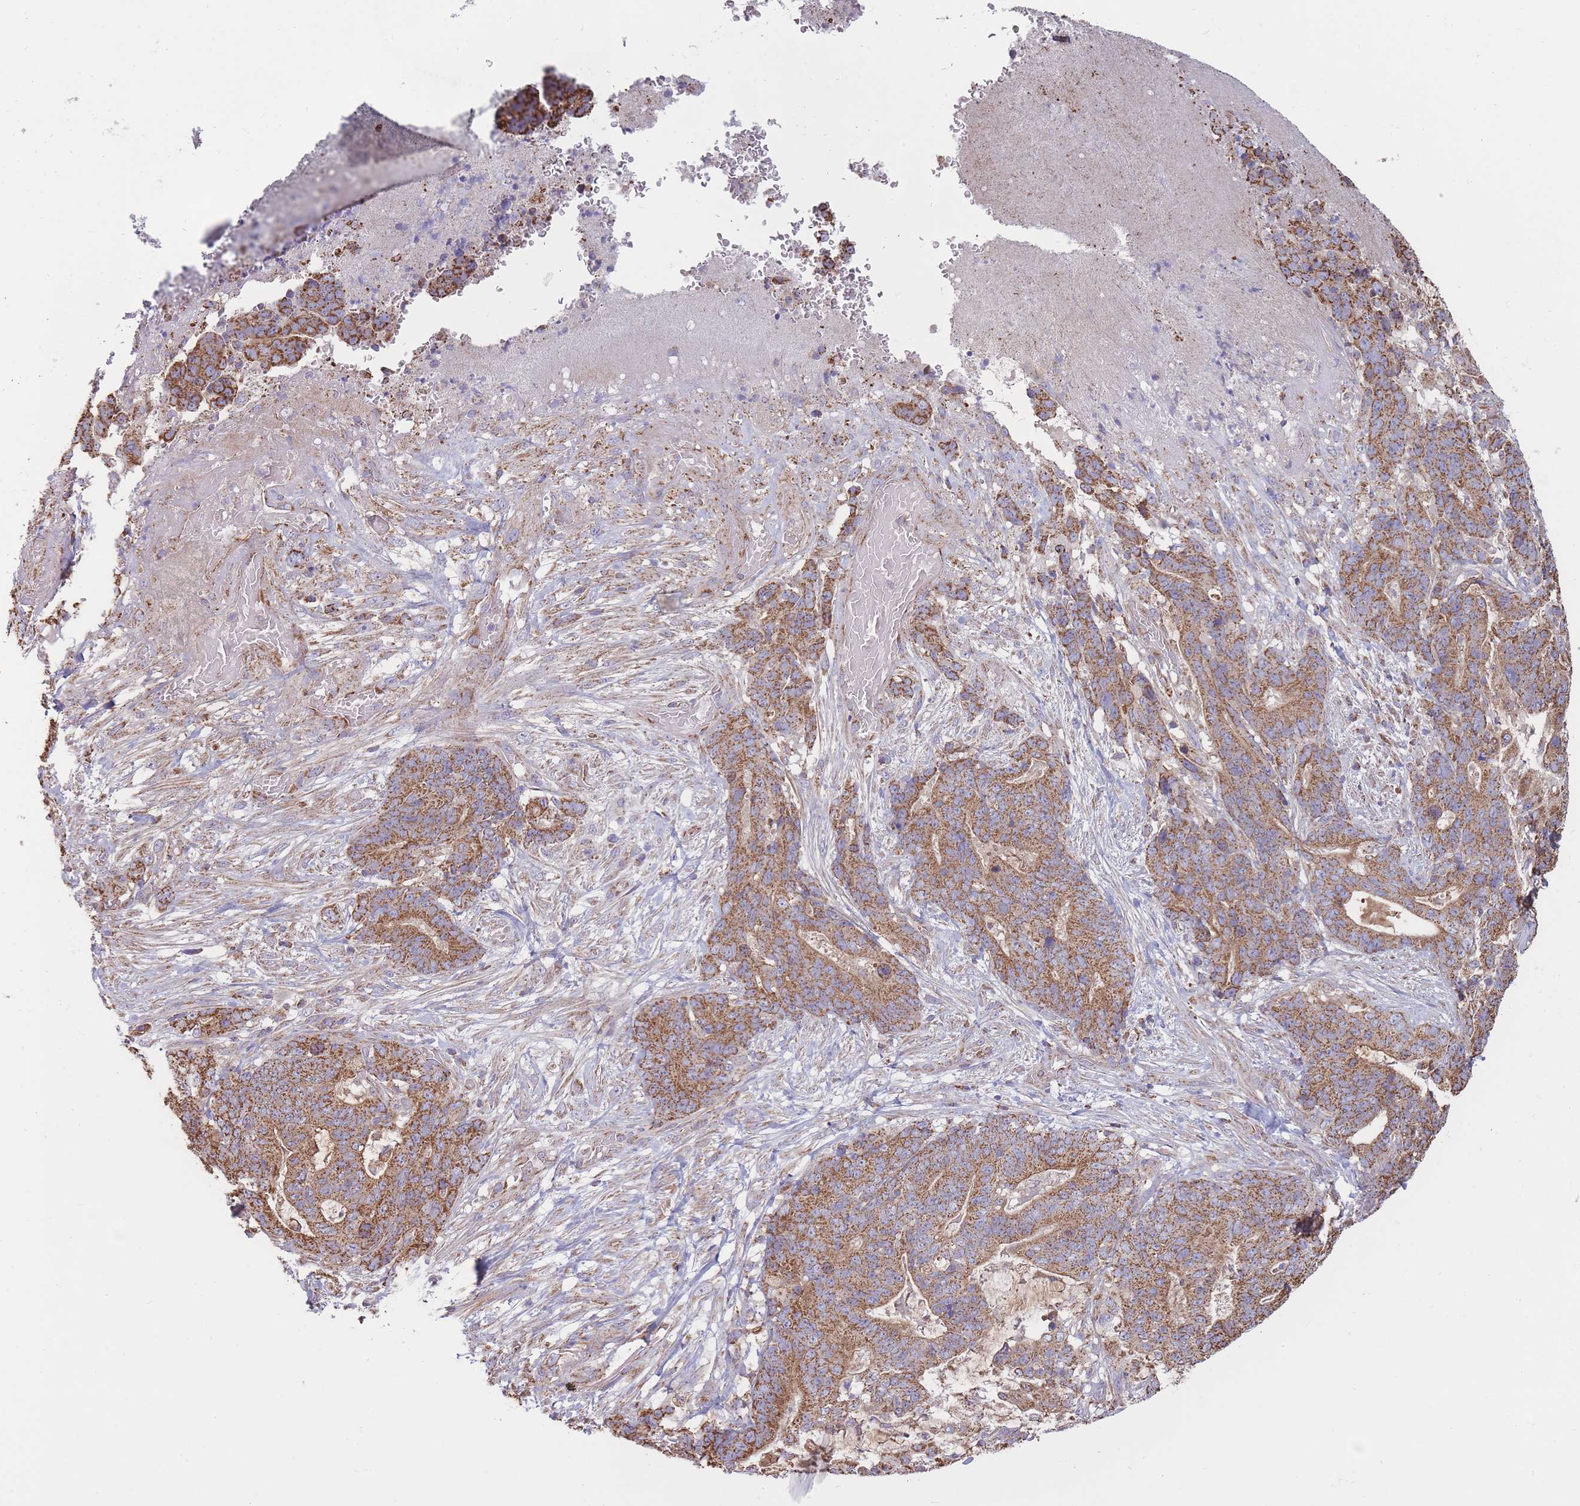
{"staining": {"intensity": "moderate", "quantity": ">75%", "location": "cytoplasmic/membranous"}, "tissue": "stomach cancer", "cell_type": "Tumor cells", "image_type": "cancer", "snomed": [{"axis": "morphology", "description": "Normal tissue, NOS"}, {"axis": "morphology", "description": "Adenocarcinoma, NOS"}, {"axis": "topography", "description": "Stomach"}], "caption": "This image shows immunohistochemistry (IHC) staining of adenocarcinoma (stomach), with medium moderate cytoplasmic/membranous staining in about >75% of tumor cells.", "gene": "KIF16B", "patient": {"sex": "female", "age": 64}}